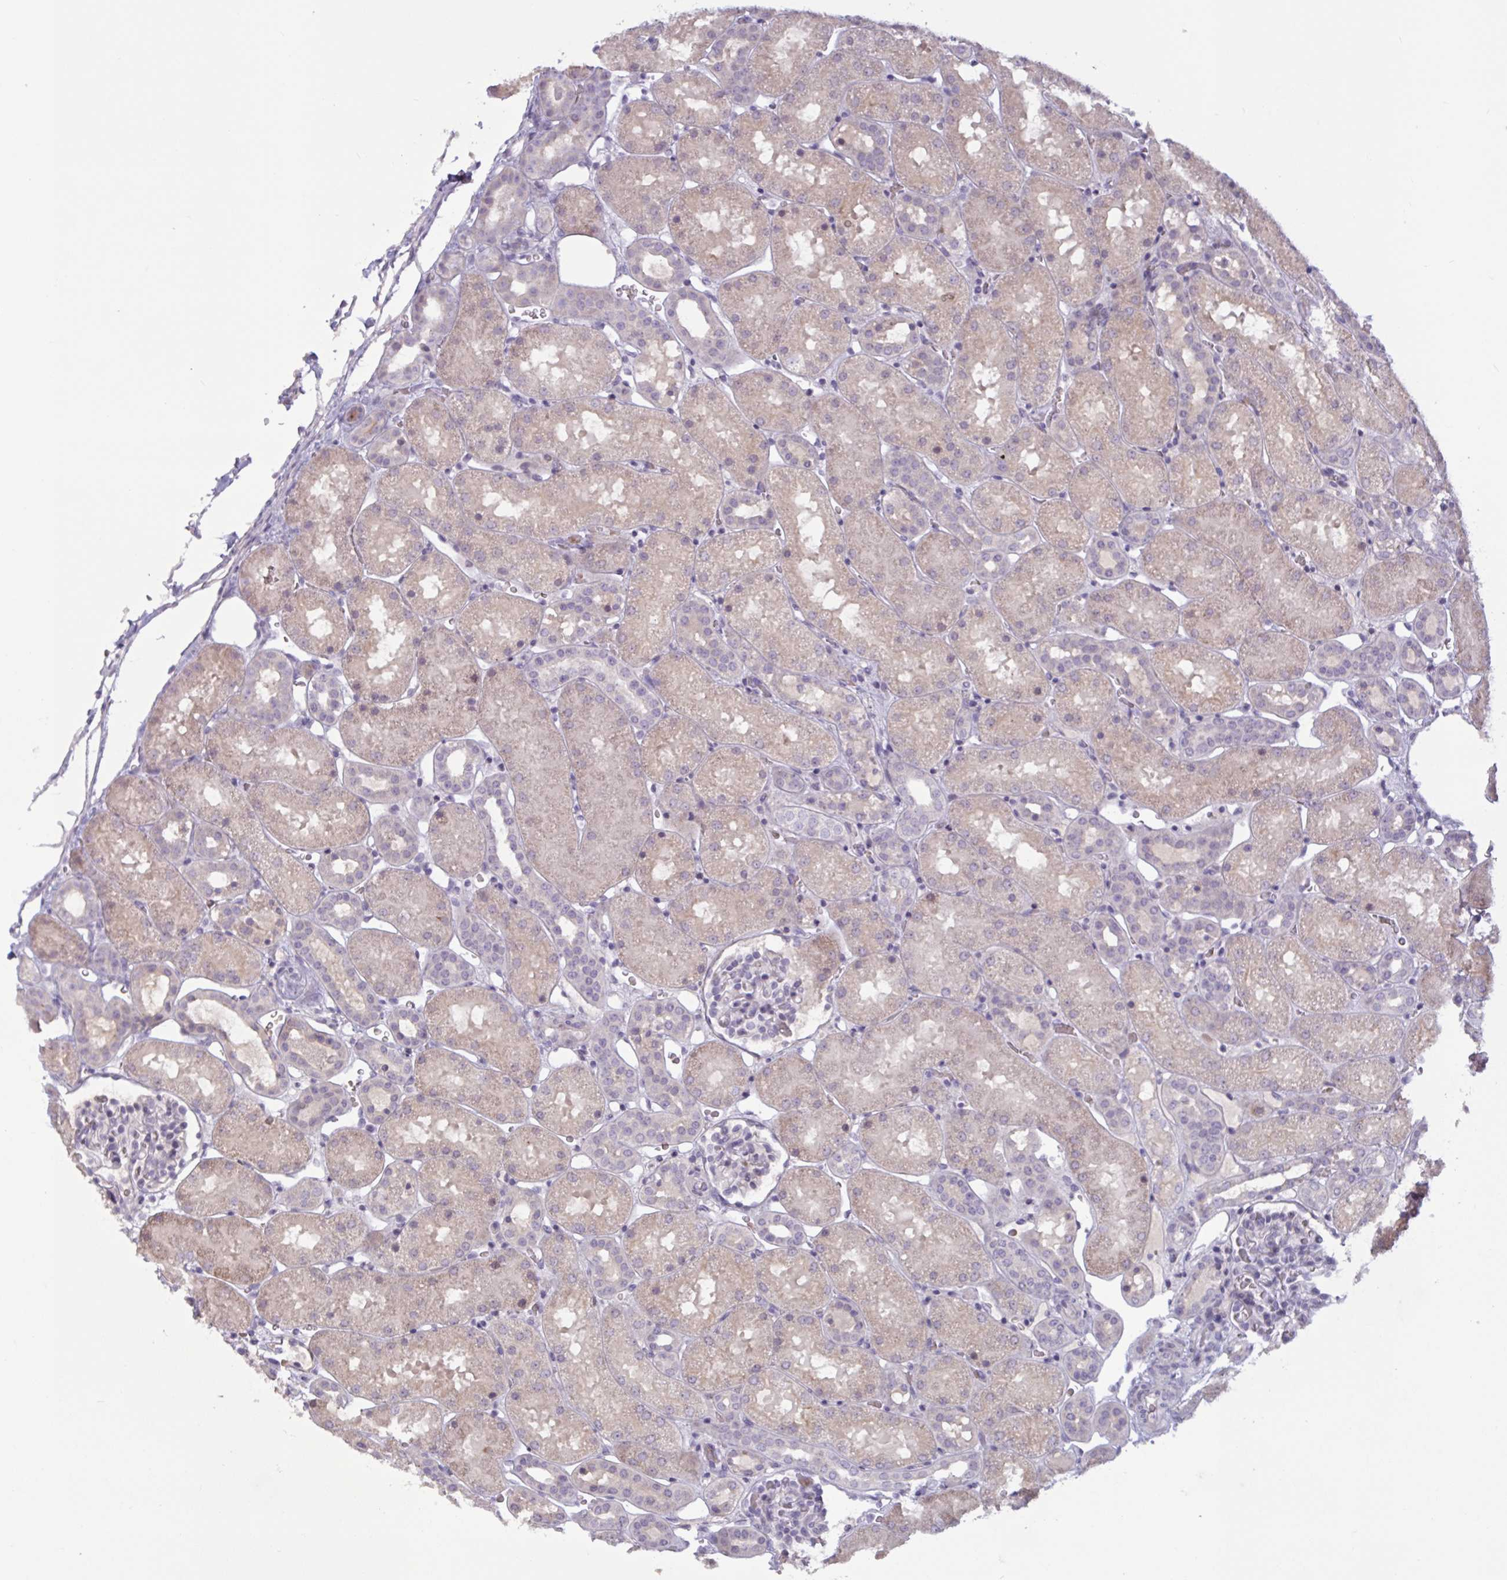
{"staining": {"intensity": "negative", "quantity": "none", "location": "none"}, "tissue": "kidney", "cell_type": "Cells in glomeruli", "image_type": "normal", "snomed": [{"axis": "morphology", "description": "Normal tissue, NOS"}, {"axis": "topography", "description": "Kidney"}], "caption": "There is no significant positivity in cells in glomeruli of kidney. (DAB (3,3'-diaminobenzidine) IHC, high magnification).", "gene": "ENSG00000281613", "patient": {"sex": "male", "age": 2}}